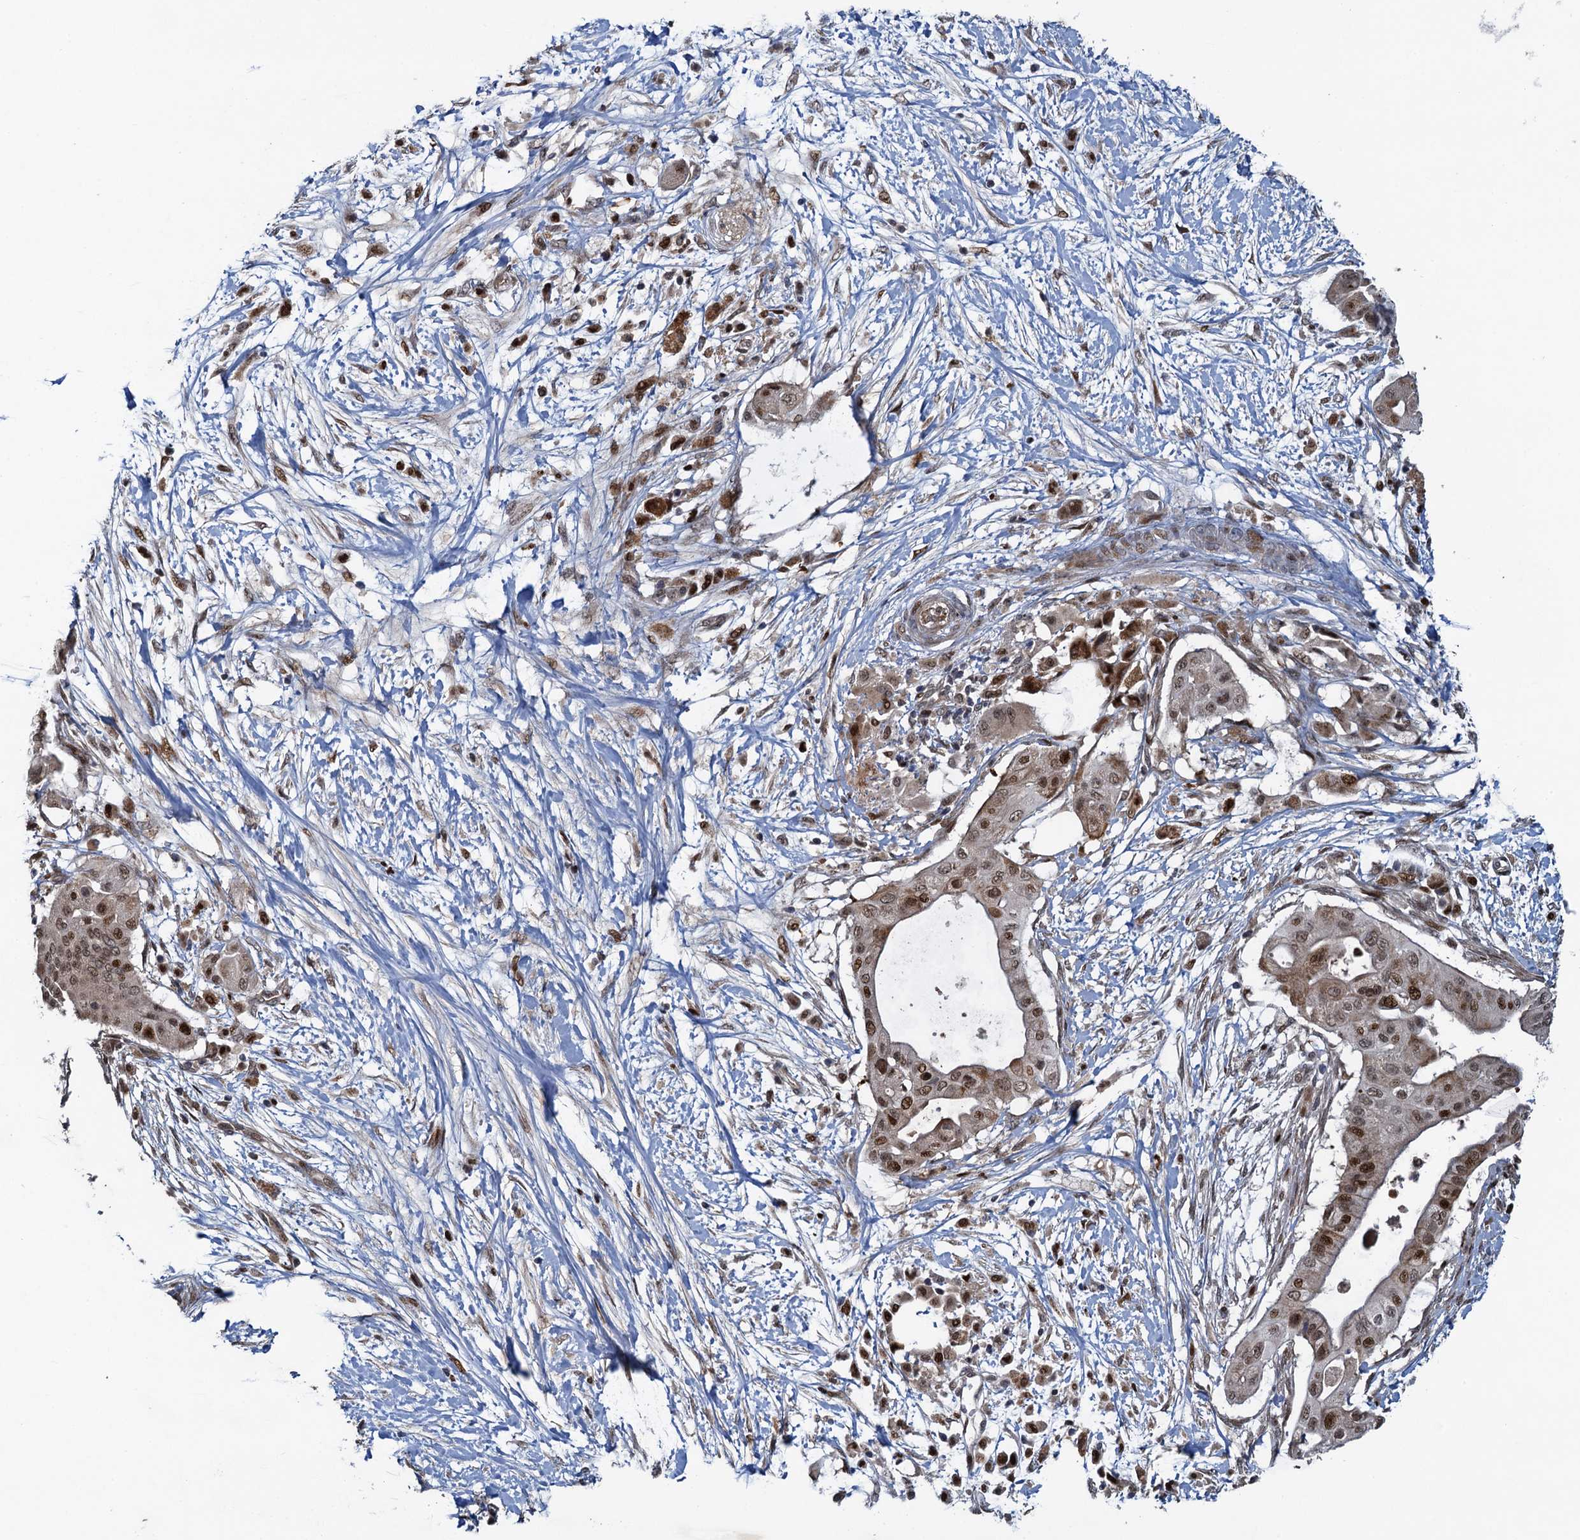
{"staining": {"intensity": "moderate", "quantity": ">75%", "location": "nuclear"}, "tissue": "pancreatic cancer", "cell_type": "Tumor cells", "image_type": "cancer", "snomed": [{"axis": "morphology", "description": "Adenocarcinoma, NOS"}, {"axis": "topography", "description": "Pancreas"}], "caption": "Moderate nuclear expression is seen in approximately >75% of tumor cells in pancreatic cancer (adenocarcinoma).", "gene": "ATOSA", "patient": {"sex": "male", "age": 68}}